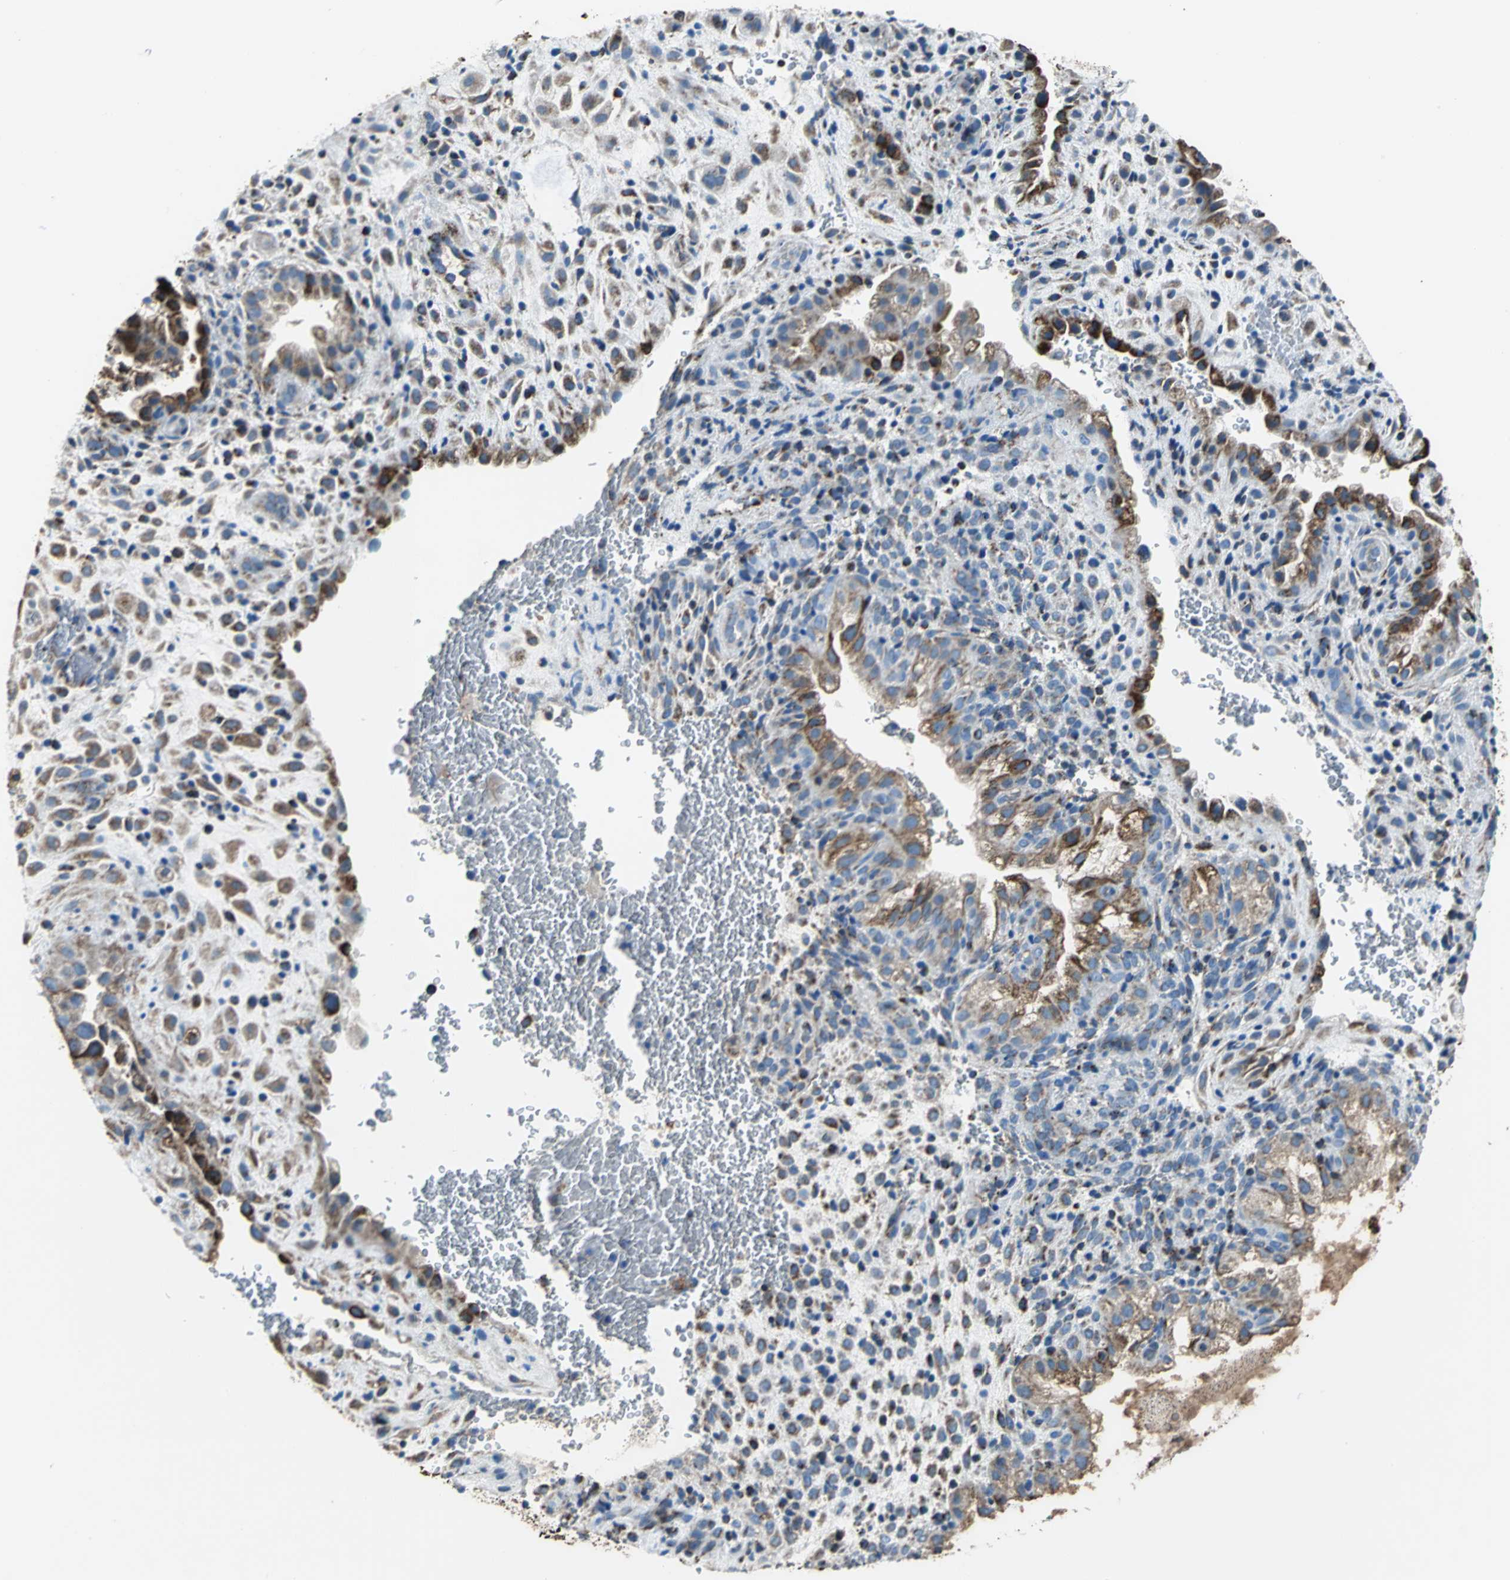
{"staining": {"intensity": "moderate", "quantity": ">75%", "location": "cytoplasmic/membranous"}, "tissue": "placenta", "cell_type": "Decidual cells", "image_type": "normal", "snomed": [{"axis": "morphology", "description": "Normal tissue, NOS"}, {"axis": "topography", "description": "Placenta"}], "caption": "DAB (3,3'-diaminobenzidine) immunohistochemical staining of normal human placenta demonstrates moderate cytoplasmic/membranous protein staining in approximately >75% of decidual cells. (DAB IHC with brightfield microscopy, high magnification).", "gene": "ECH1", "patient": {"sex": "female", "age": 35}}